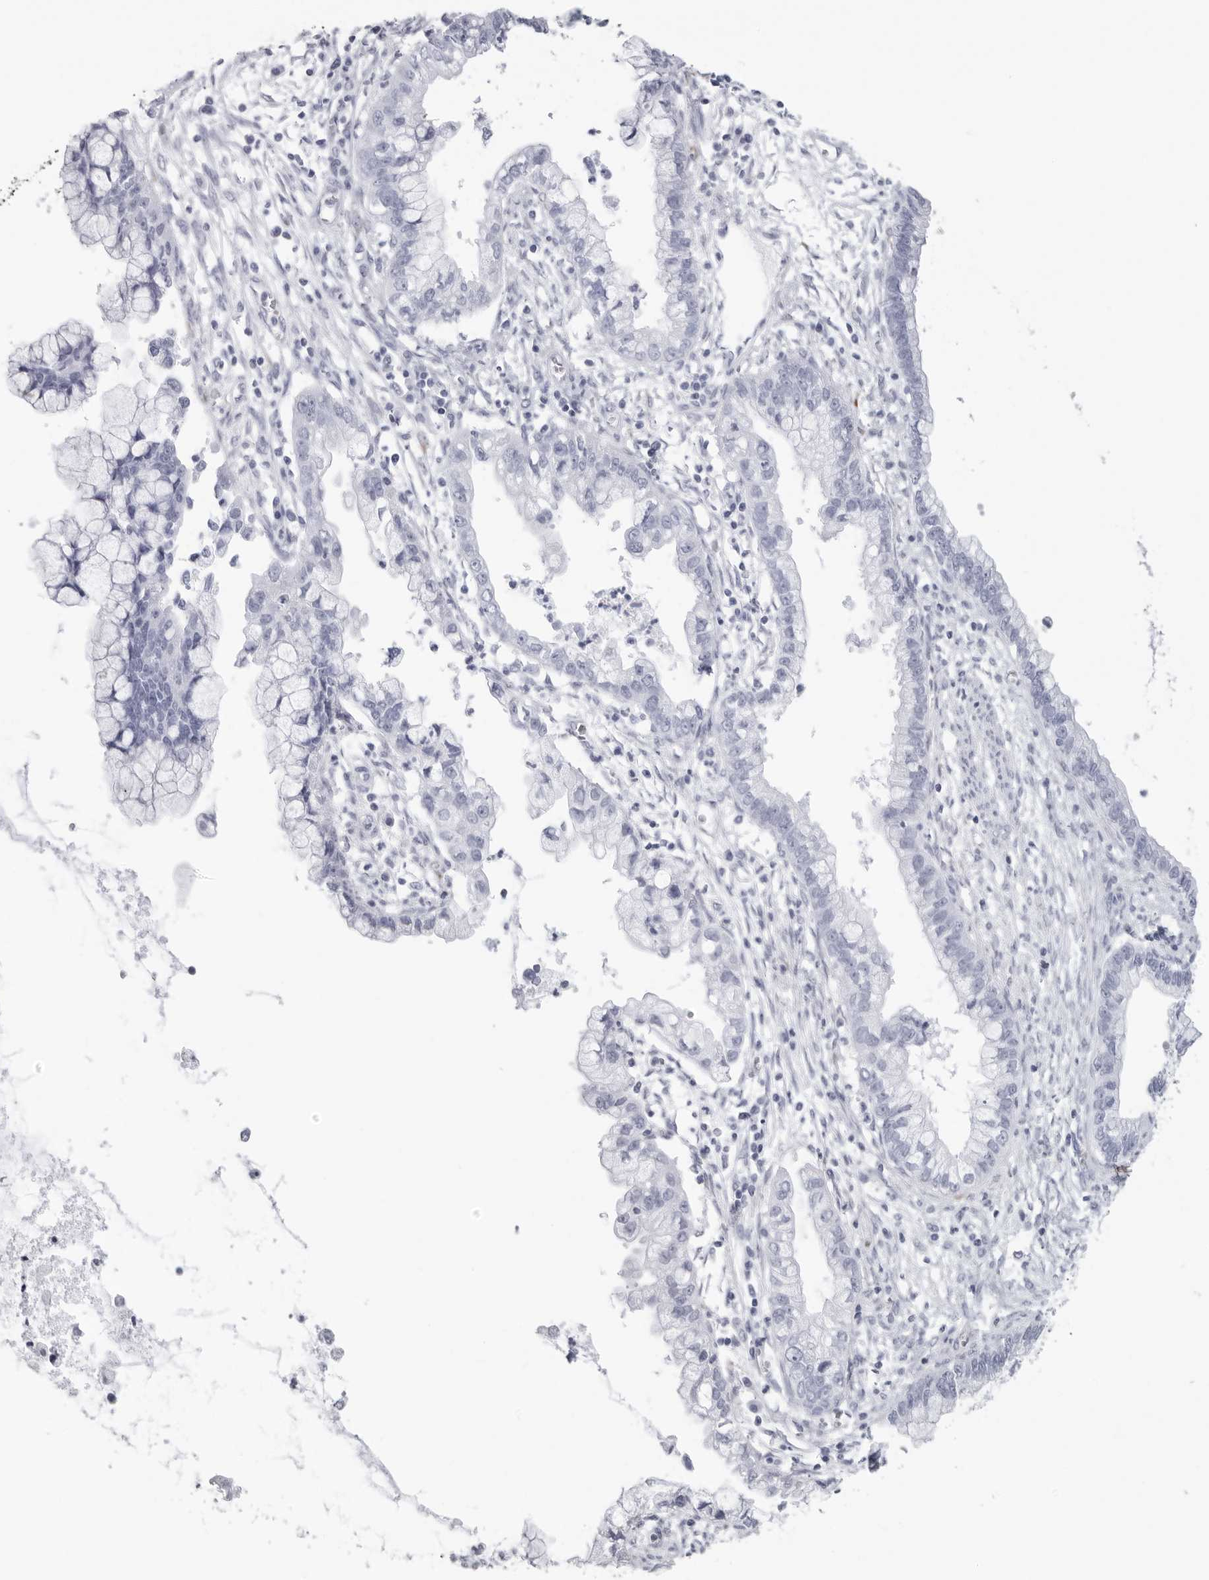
{"staining": {"intensity": "negative", "quantity": "none", "location": "none"}, "tissue": "cervical cancer", "cell_type": "Tumor cells", "image_type": "cancer", "snomed": [{"axis": "morphology", "description": "Adenocarcinoma, NOS"}, {"axis": "topography", "description": "Cervix"}], "caption": "Adenocarcinoma (cervical) was stained to show a protein in brown. There is no significant positivity in tumor cells.", "gene": "CST2", "patient": {"sex": "female", "age": 44}}